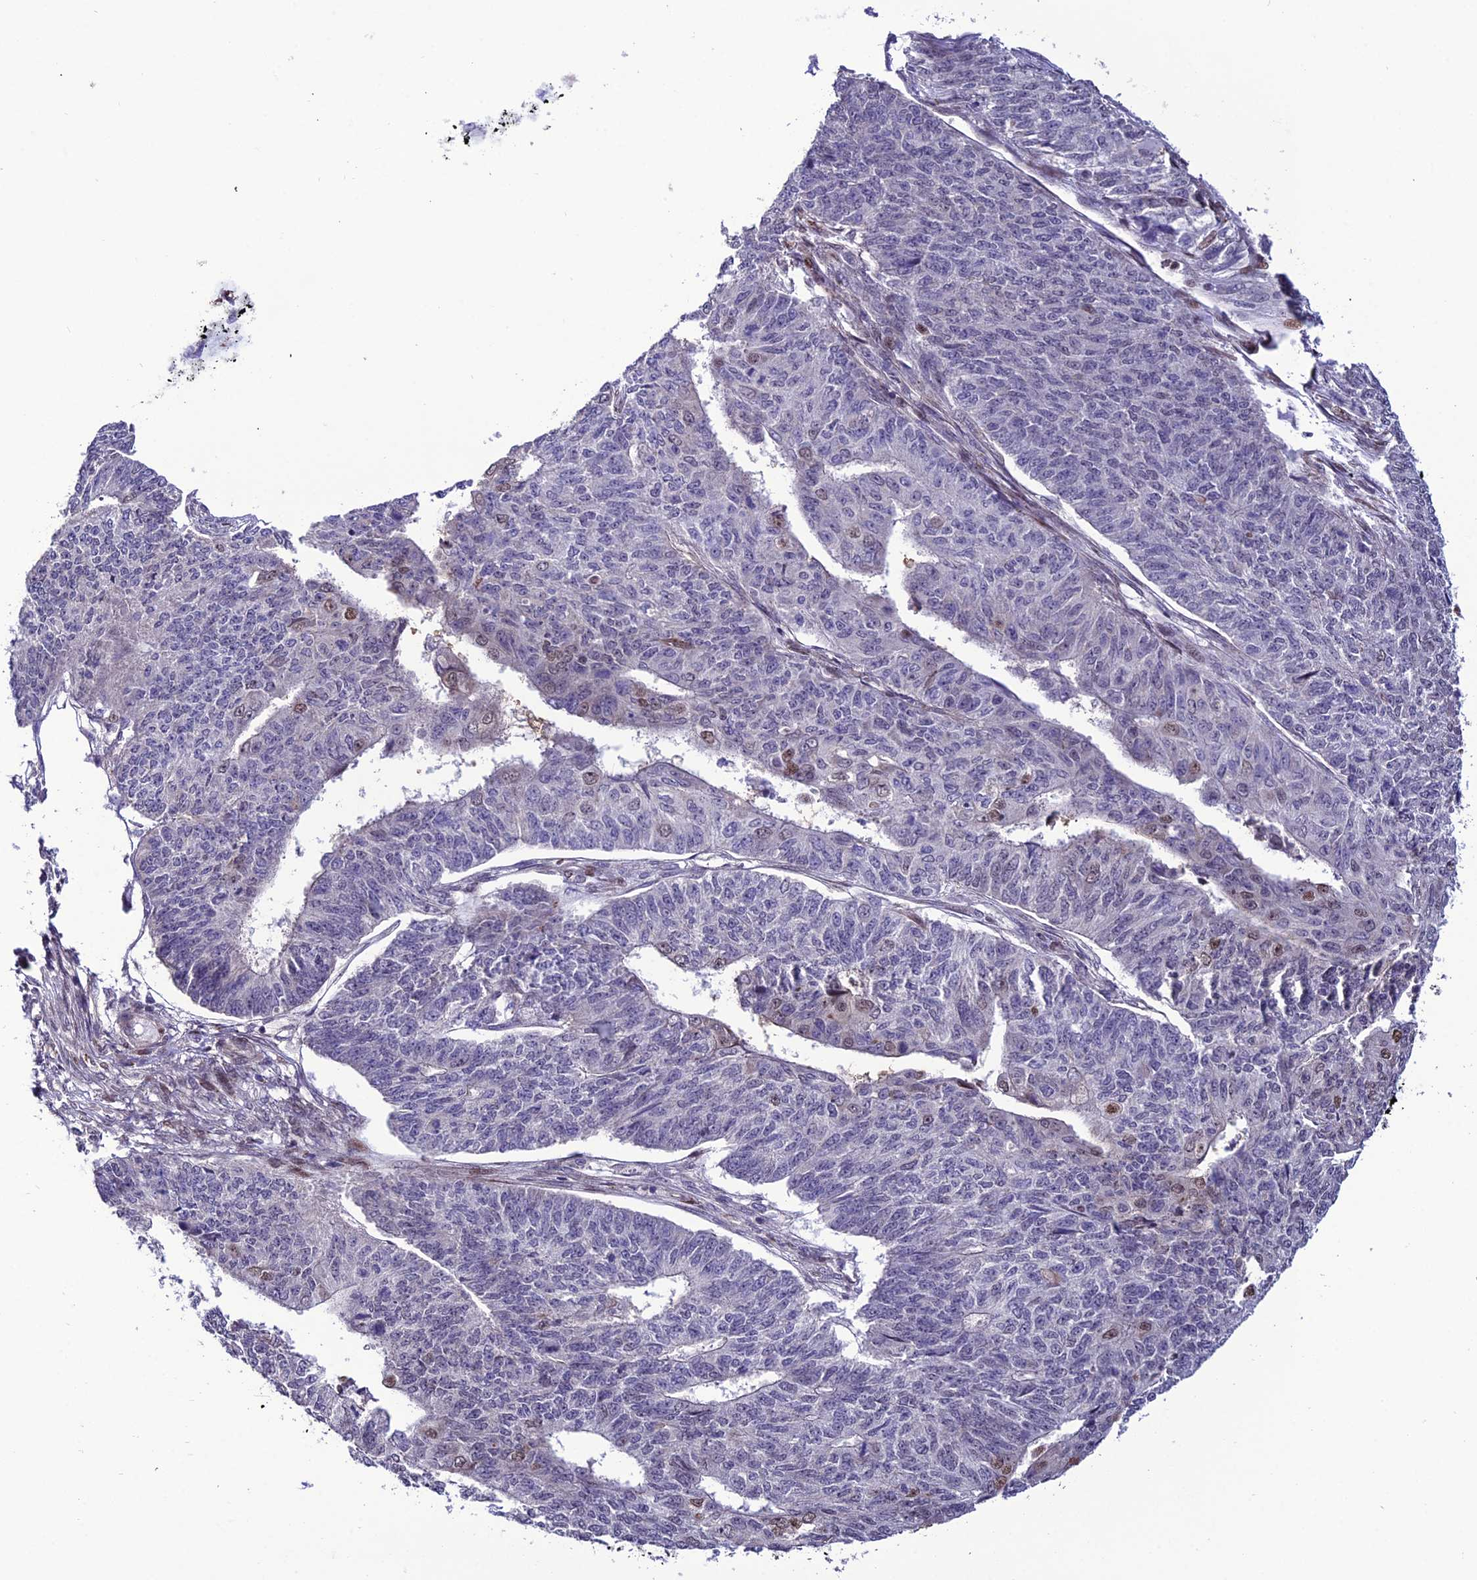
{"staining": {"intensity": "negative", "quantity": "none", "location": "none"}, "tissue": "endometrial cancer", "cell_type": "Tumor cells", "image_type": "cancer", "snomed": [{"axis": "morphology", "description": "Adenocarcinoma, NOS"}, {"axis": "topography", "description": "Endometrium"}], "caption": "A photomicrograph of endometrial cancer (adenocarcinoma) stained for a protein demonstrates no brown staining in tumor cells.", "gene": "ZNF707", "patient": {"sex": "female", "age": 32}}